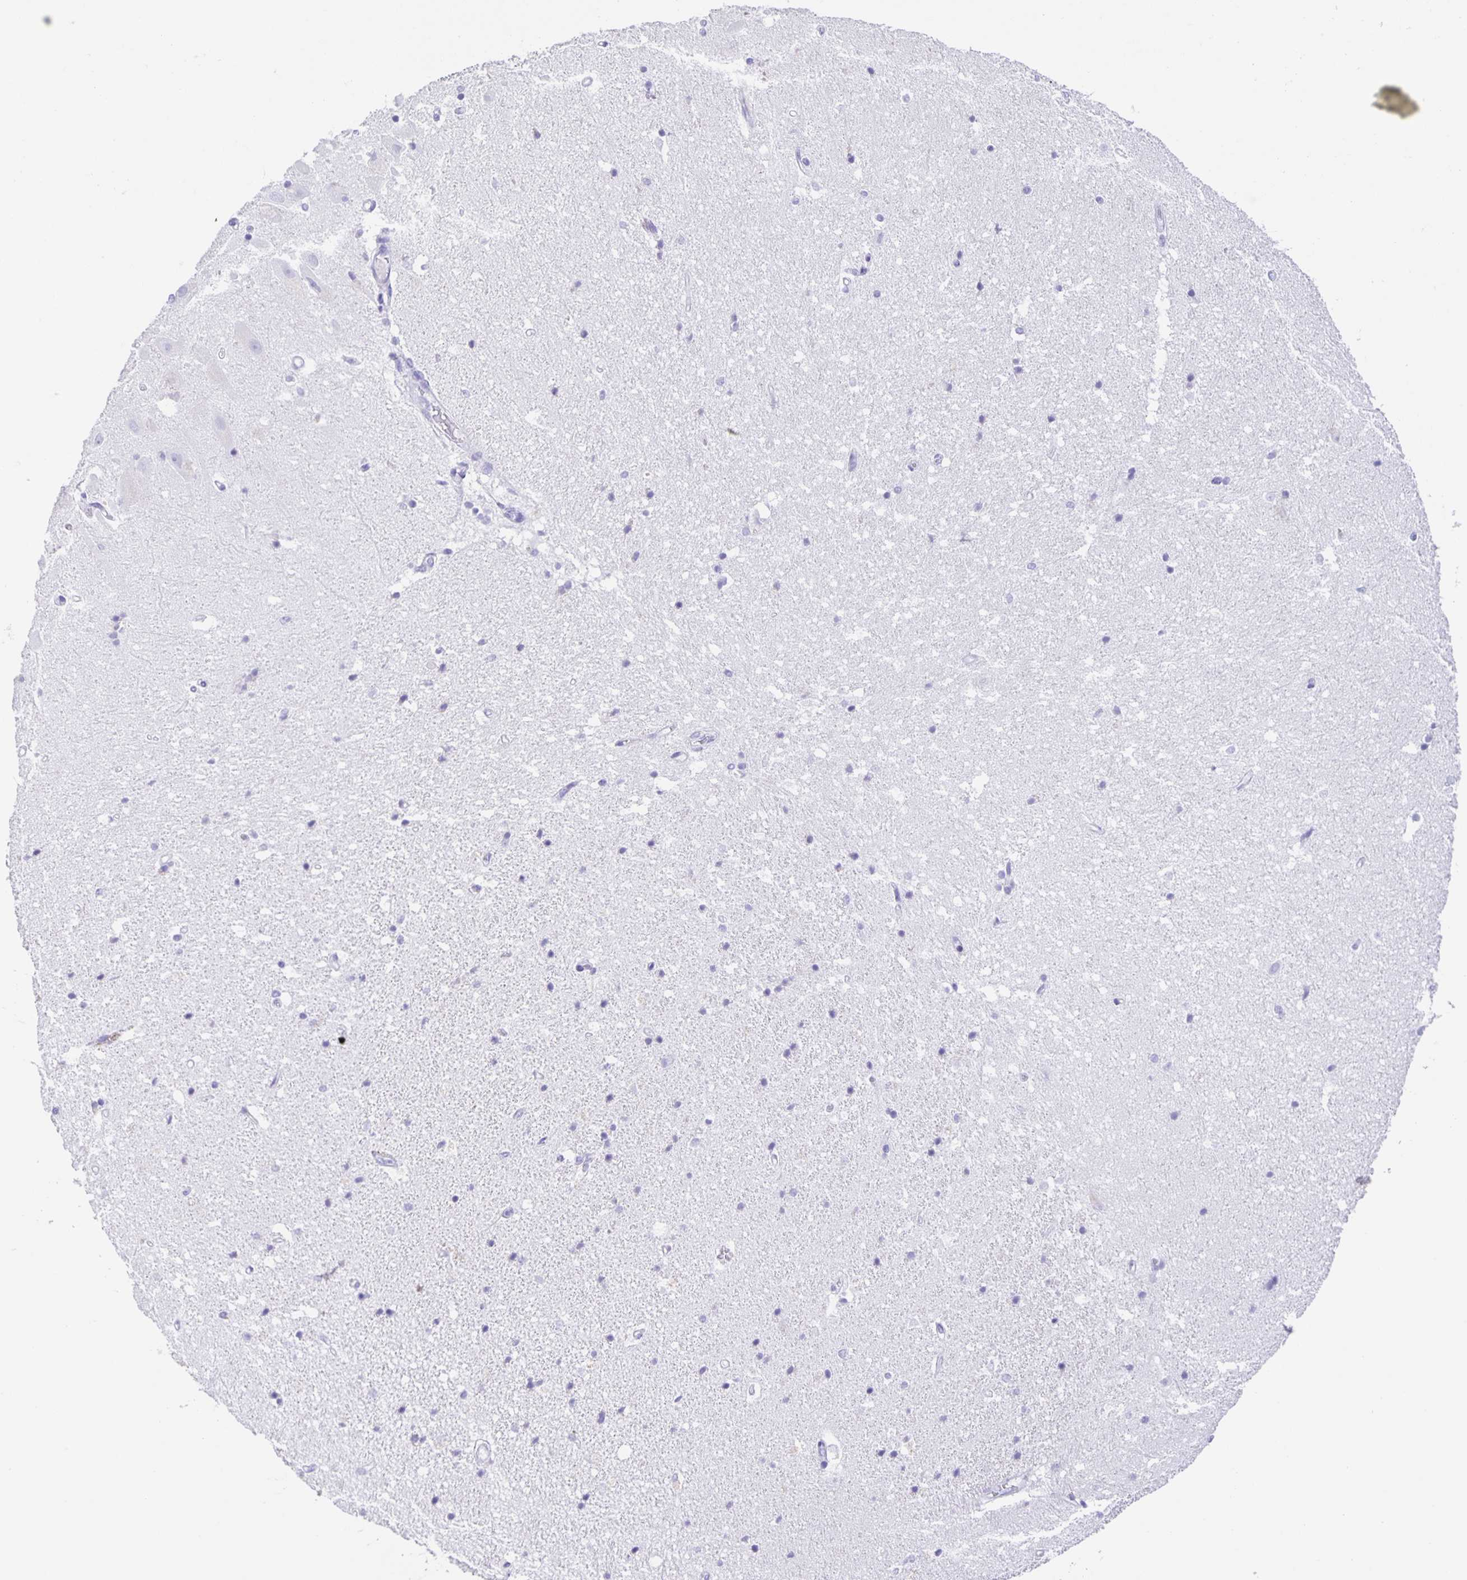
{"staining": {"intensity": "negative", "quantity": "none", "location": "none"}, "tissue": "hippocampus", "cell_type": "Glial cells", "image_type": "normal", "snomed": [{"axis": "morphology", "description": "Normal tissue, NOS"}, {"axis": "topography", "description": "Hippocampus"}], "caption": "Hippocampus stained for a protein using IHC exhibits no staining glial cells.", "gene": "GUCA2A", "patient": {"sex": "male", "age": 63}}